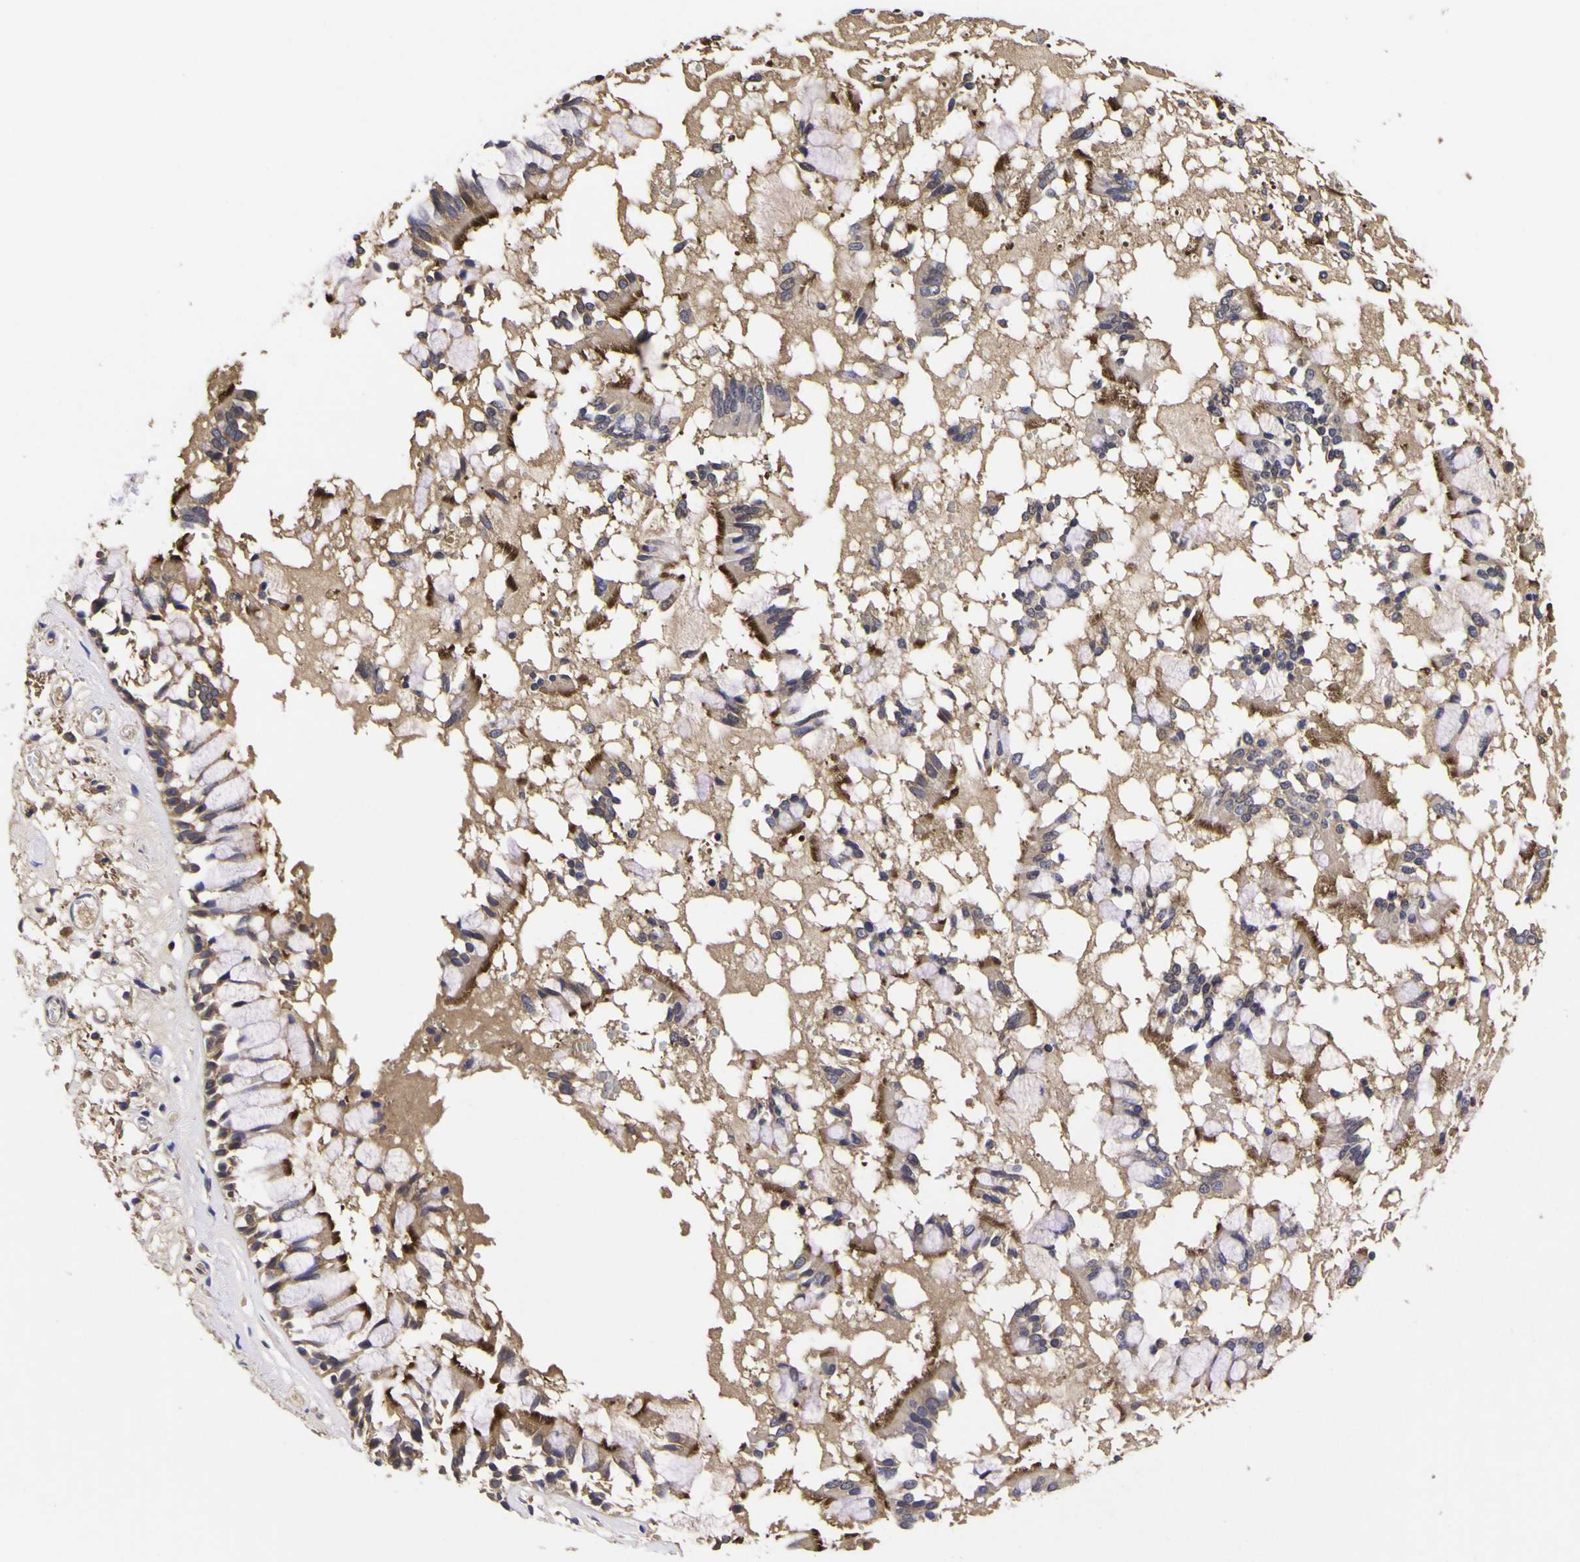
{"staining": {"intensity": "strong", "quantity": "<25%", "location": "cytoplasmic/membranous"}, "tissue": "bronchus", "cell_type": "Respiratory epithelial cells", "image_type": "normal", "snomed": [{"axis": "morphology", "description": "Normal tissue, NOS"}, {"axis": "morphology", "description": "Inflammation, NOS"}, {"axis": "topography", "description": "Cartilage tissue"}, {"axis": "topography", "description": "Lung"}], "caption": "High-magnification brightfield microscopy of benign bronchus stained with DAB (brown) and counterstained with hematoxylin (blue). respiratory epithelial cells exhibit strong cytoplasmic/membranous staining is appreciated in approximately<25% of cells. (DAB (3,3'-diaminobenzidine) = brown stain, brightfield microscopy at high magnification).", "gene": "MAPK14", "patient": {"sex": "male", "age": 71}}